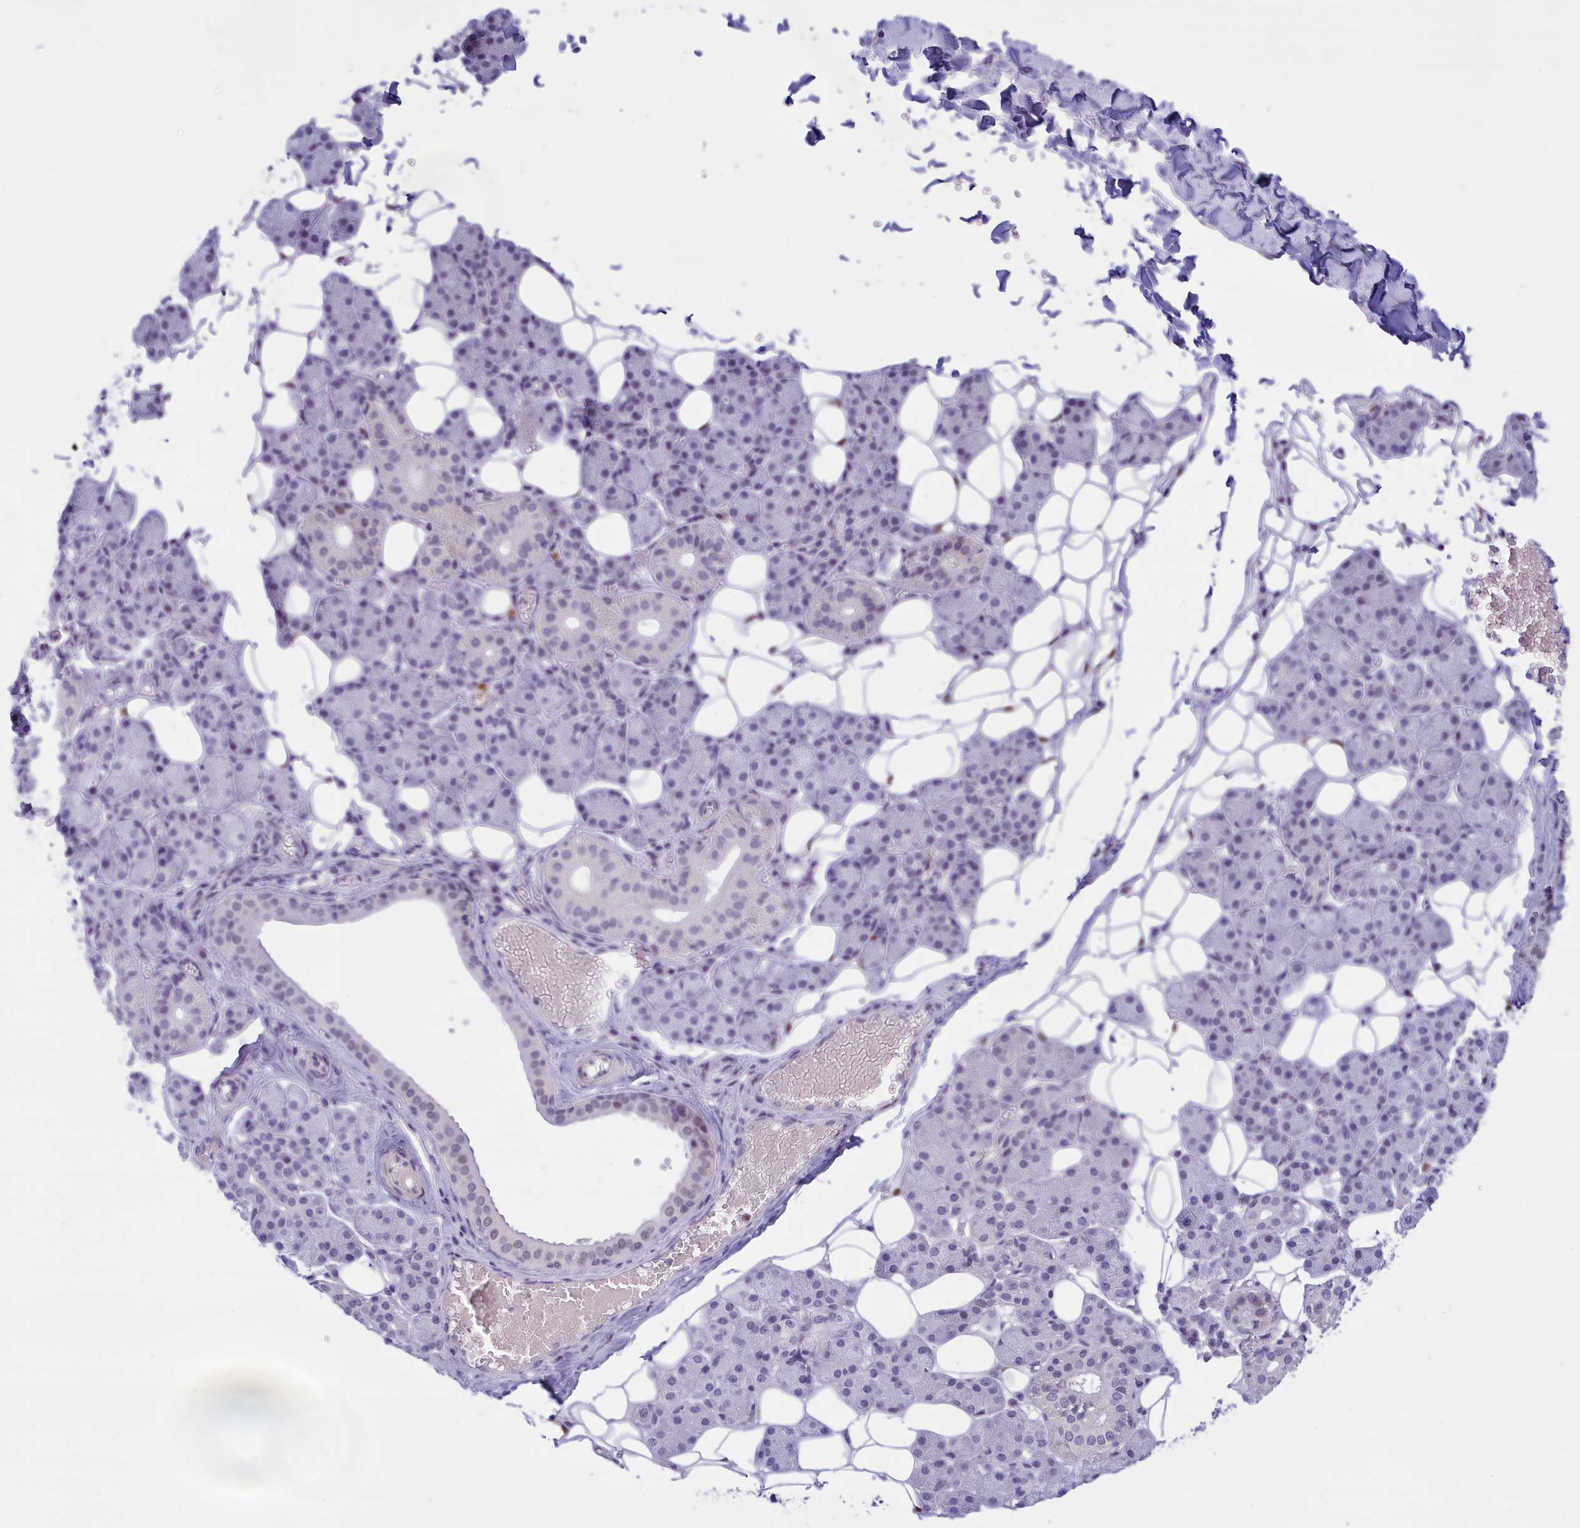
{"staining": {"intensity": "negative", "quantity": "none", "location": "none"}, "tissue": "salivary gland", "cell_type": "Glandular cells", "image_type": "normal", "snomed": [{"axis": "morphology", "description": "Normal tissue, NOS"}, {"axis": "topography", "description": "Salivary gland"}], "caption": "The histopathology image shows no staining of glandular cells in unremarkable salivary gland.", "gene": "ELOA2", "patient": {"sex": "female", "age": 33}}